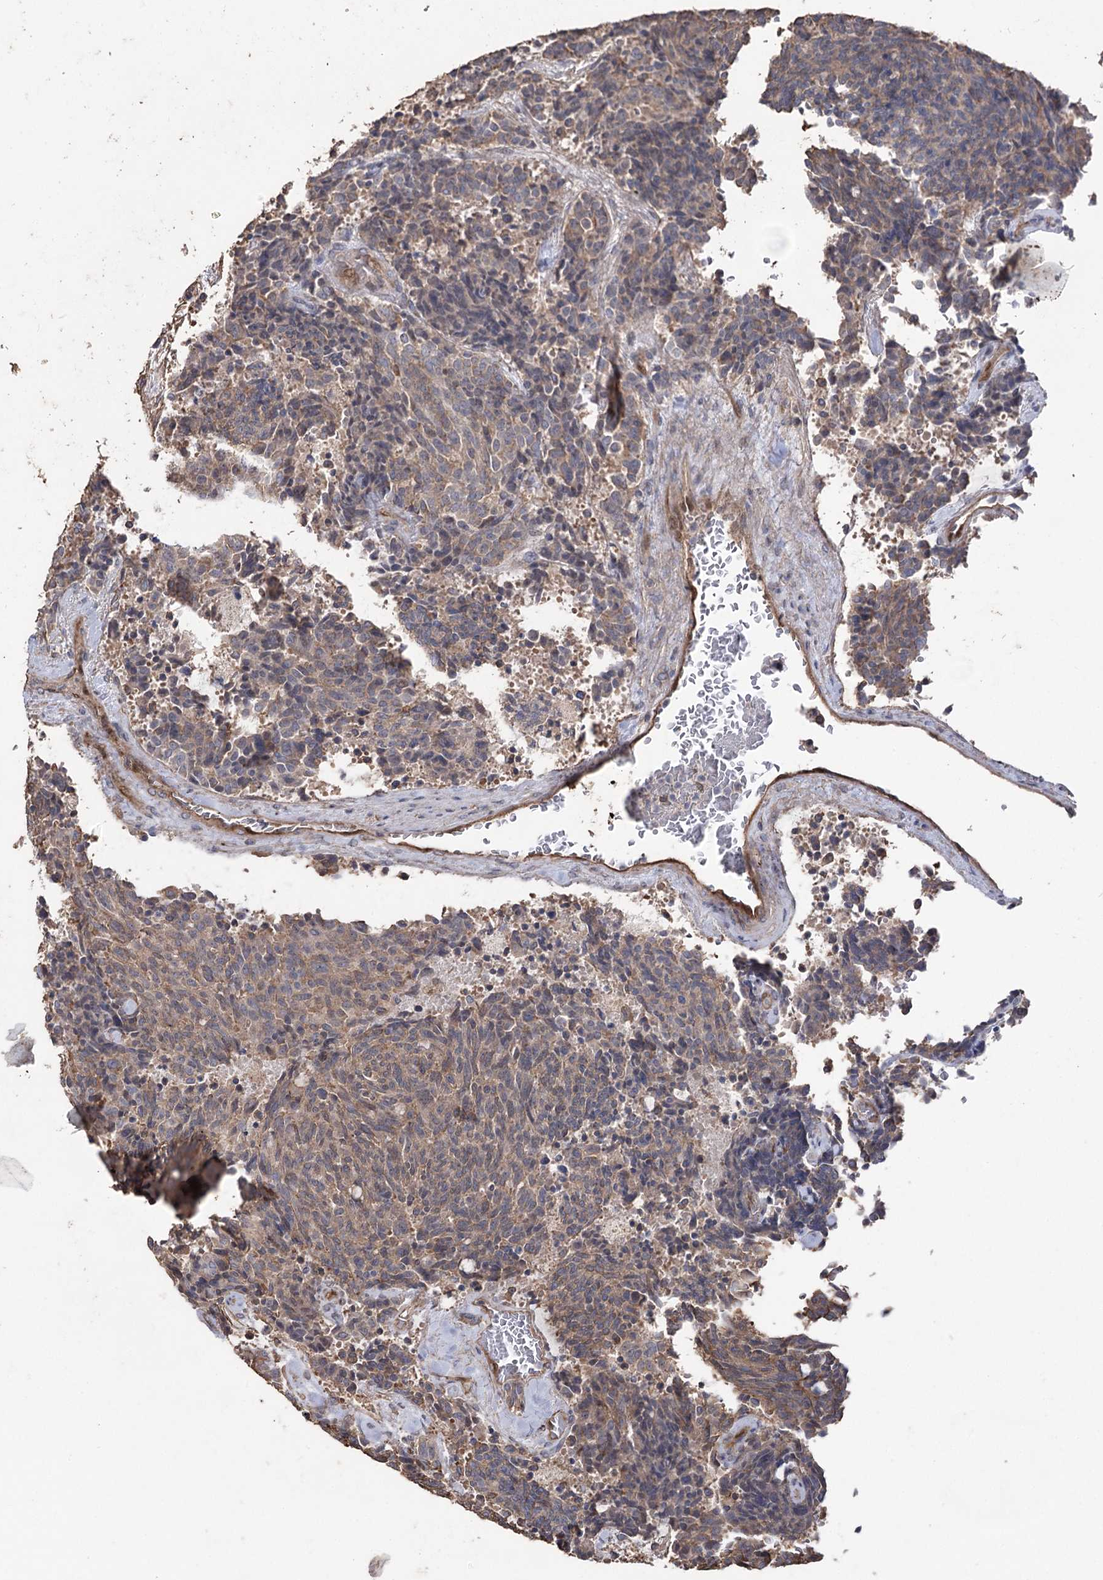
{"staining": {"intensity": "weak", "quantity": ">75%", "location": "cytoplasmic/membranous"}, "tissue": "carcinoid", "cell_type": "Tumor cells", "image_type": "cancer", "snomed": [{"axis": "morphology", "description": "Carcinoid, malignant, NOS"}, {"axis": "topography", "description": "Pancreas"}], "caption": "Carcinoid (malignant) tissue shows weak cytoplasmic/membranous staining in about >75% of tumor cells", "gene": "FAM13B", "patient": {"sex": "female", "age": 54}}